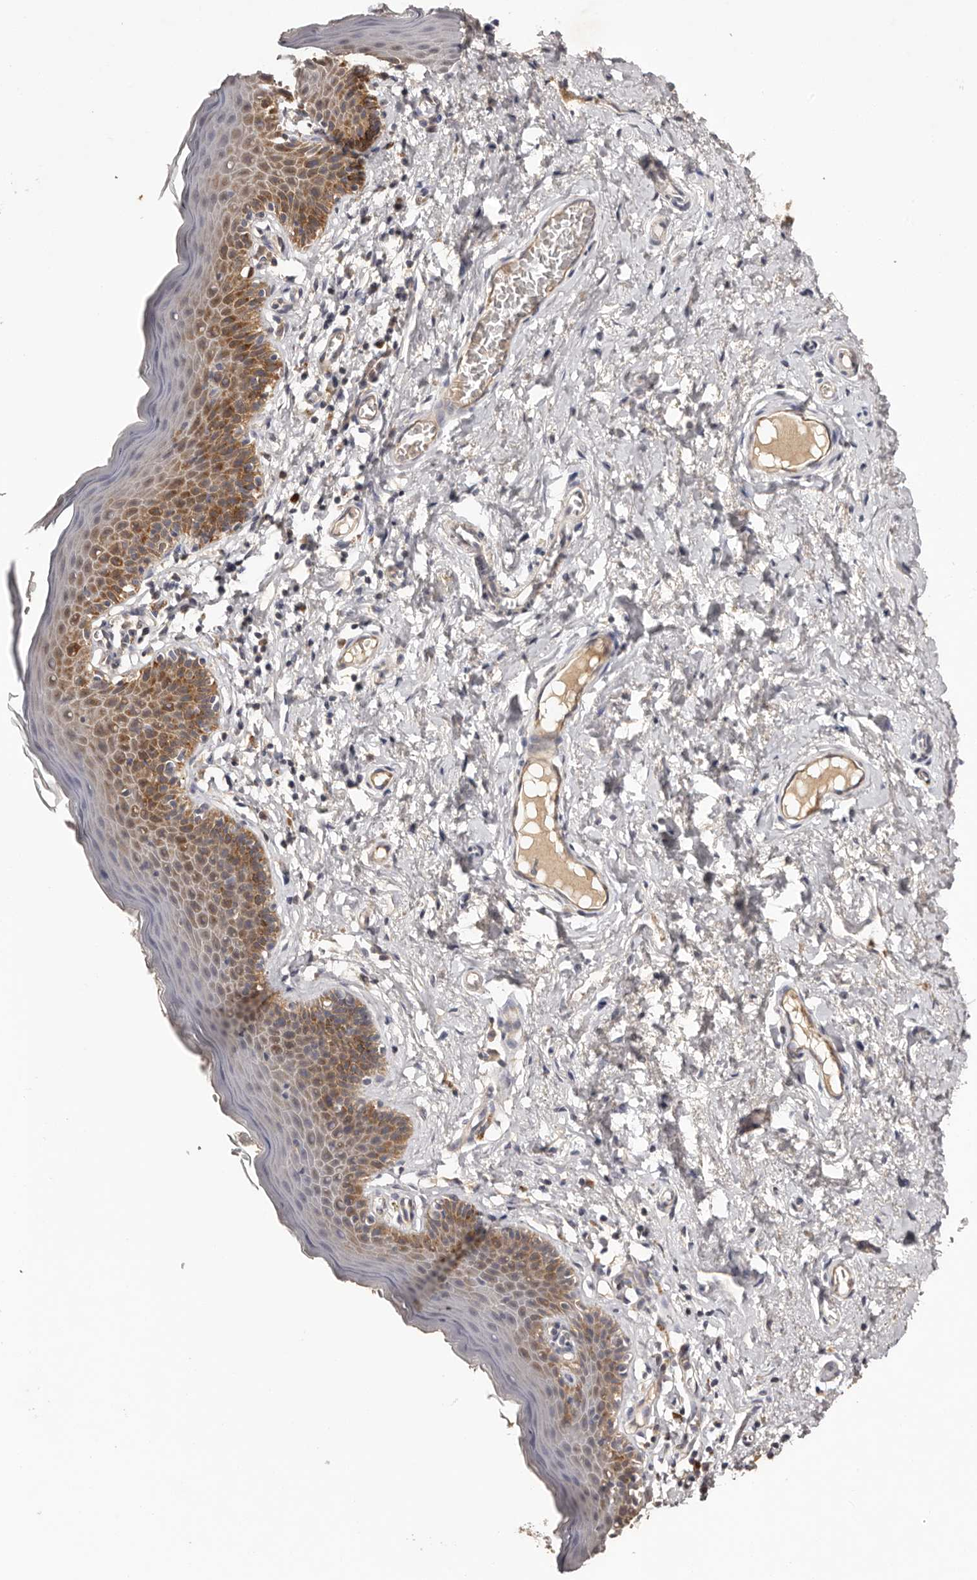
{"staining": {"intensity": "moderate", "quantity": ">75%", "location": "cytoplasmic/membranous"}, "tissue": "skin", "cell_type": "Epidermal cells", "image_type": "normal", "snomed": [{"axis": "morphology", "description": "Normal tissue, NOS"}, {"axis": "topography", "description": "Vulva"}], "caption": "Benign skin exhibits moderate cytoplasmic/membranous expression in about >75% of epidermal cells The staining is performed using DAB (3,3'-diaminobenzidine) brown chromogen to label protein expression. The nuclei are counter-stained blue using hematoxylin..", "gene": "LTV1", "patient": {"sex": "female", "age": 66}}